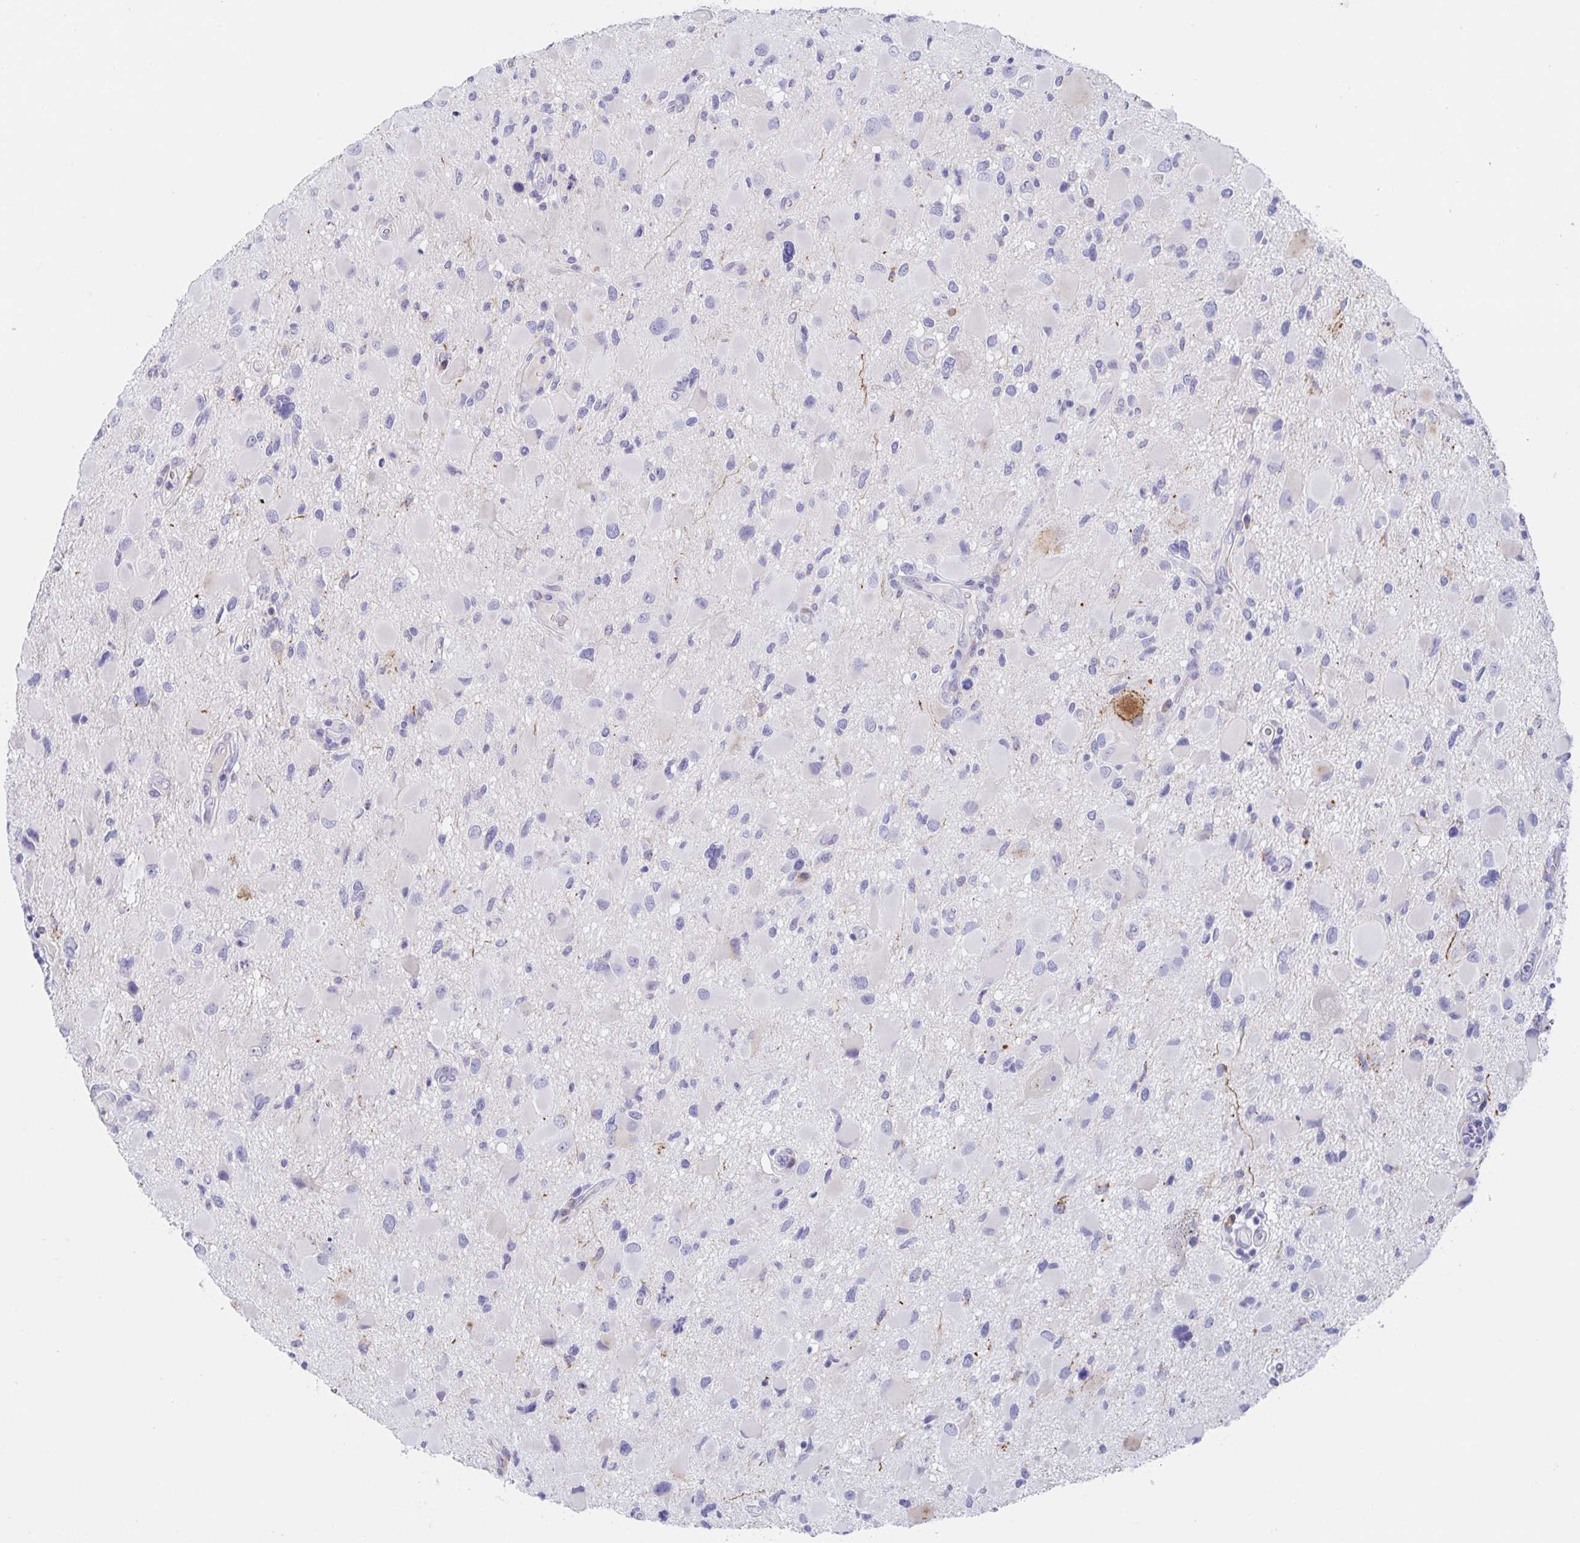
{"staining": {"intensity": "negative", "quantity": "none", "location": "none"}, "tissue": "glioma", "cell_type": "Tumor cells", "image_type": "cancer", "snomed": [{"axis": "morphology", "description": "Glioma, malignant, Low grade"}, {"axis": "topography", "description": "Brain"}], "caption": "DAB (3,3'-diaminobenzidine) immunohistochemical staining of human malignant glioma (low-grade) demonstrates no significant expression in tumor cells.", "gene": "SIAH3", "patient": {"sex": "female", "age": 32}}